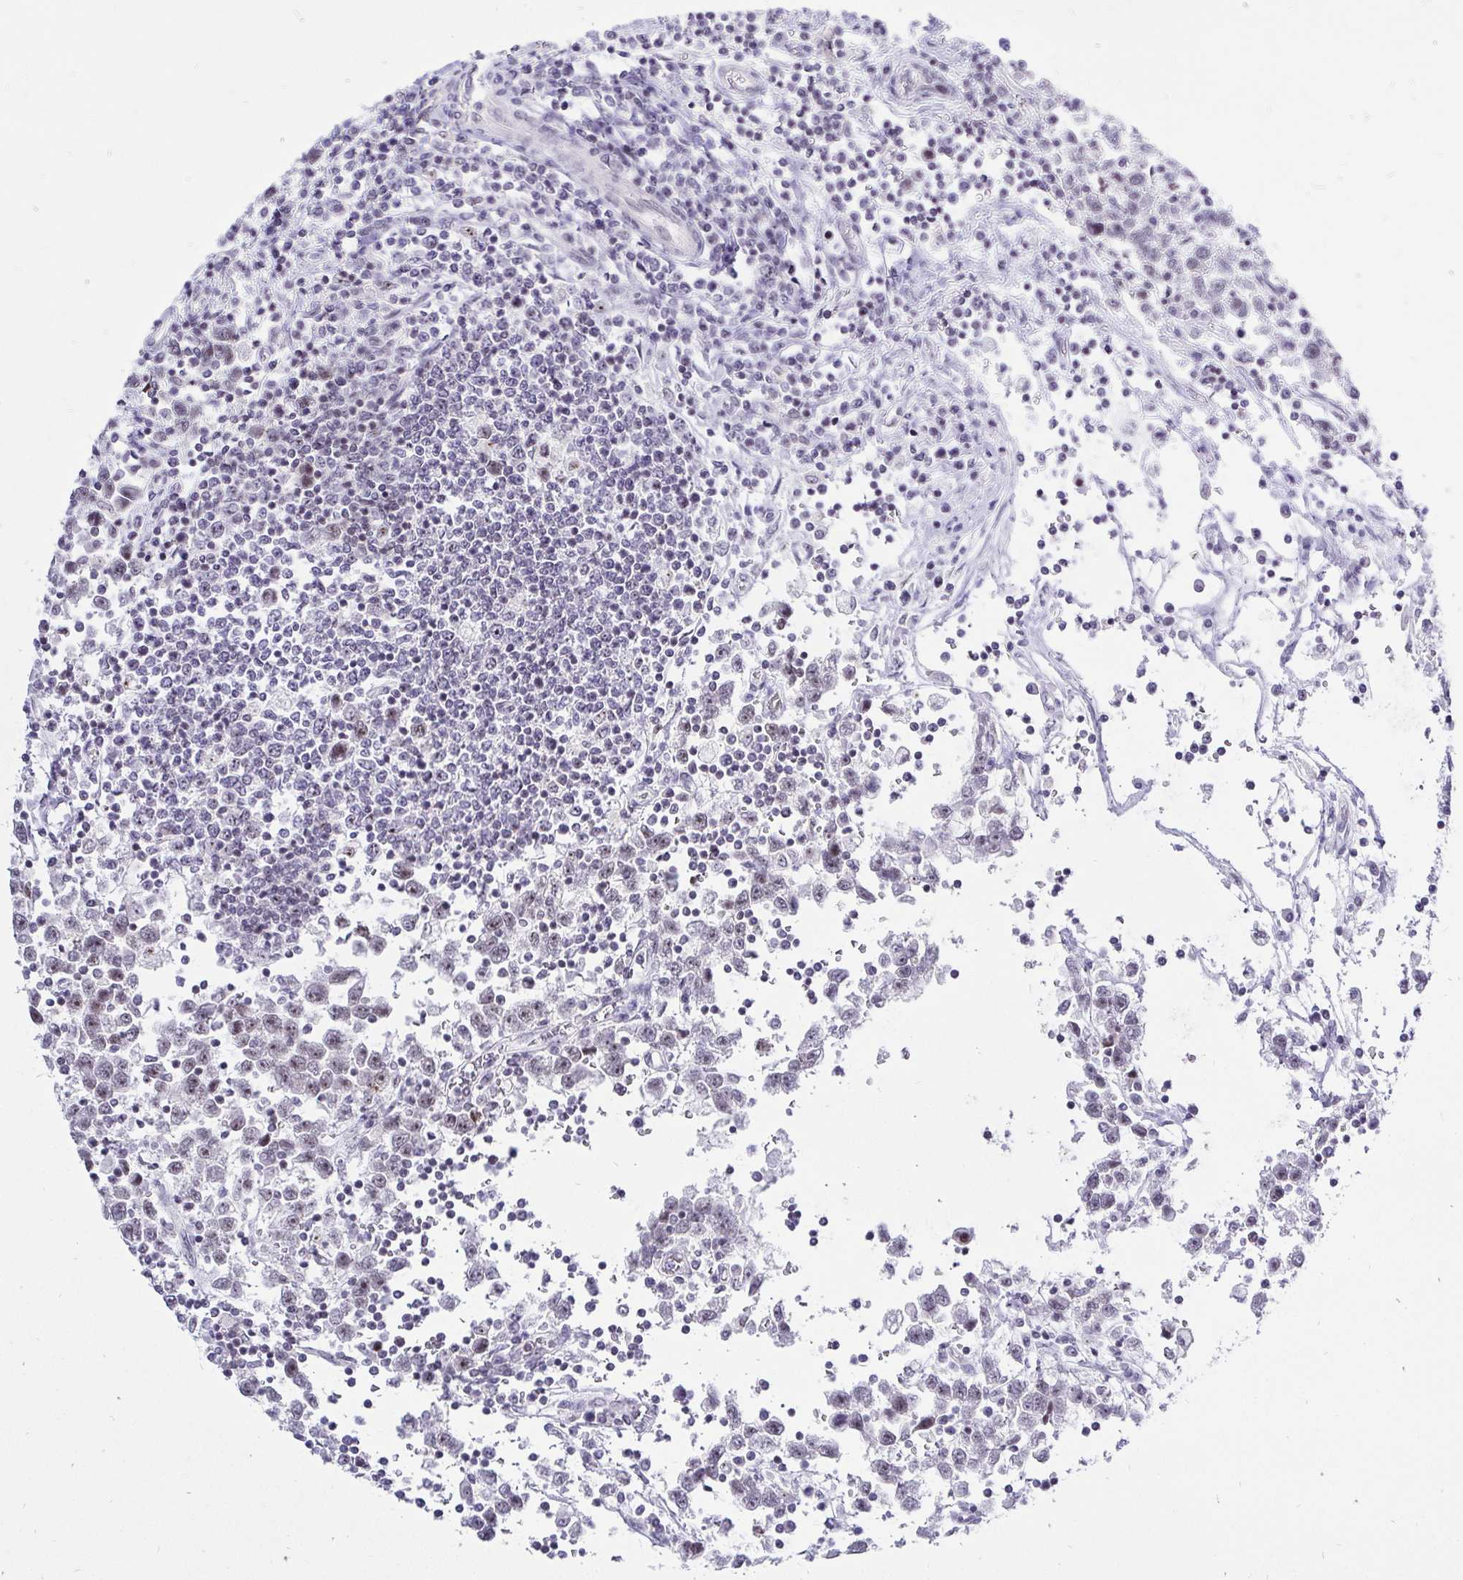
{"staining": {"intensity": "weak", "quantity": "<25%", "location": "nuclear"}, "tissue": "testis cancer", "cell_type": "Tumor cells", "image_type": "cancer", "snomed": [{"axis": "morphology", "description": "Seminoma, NOS"}, {"axis": "topography", "description": "Testis"}], "caption": "The photomicrograph reveals no significant expression in tumor cells of seminoma (testis).", "gene": "ZNF860", "patient": {"sex": "male", "age": 34}}